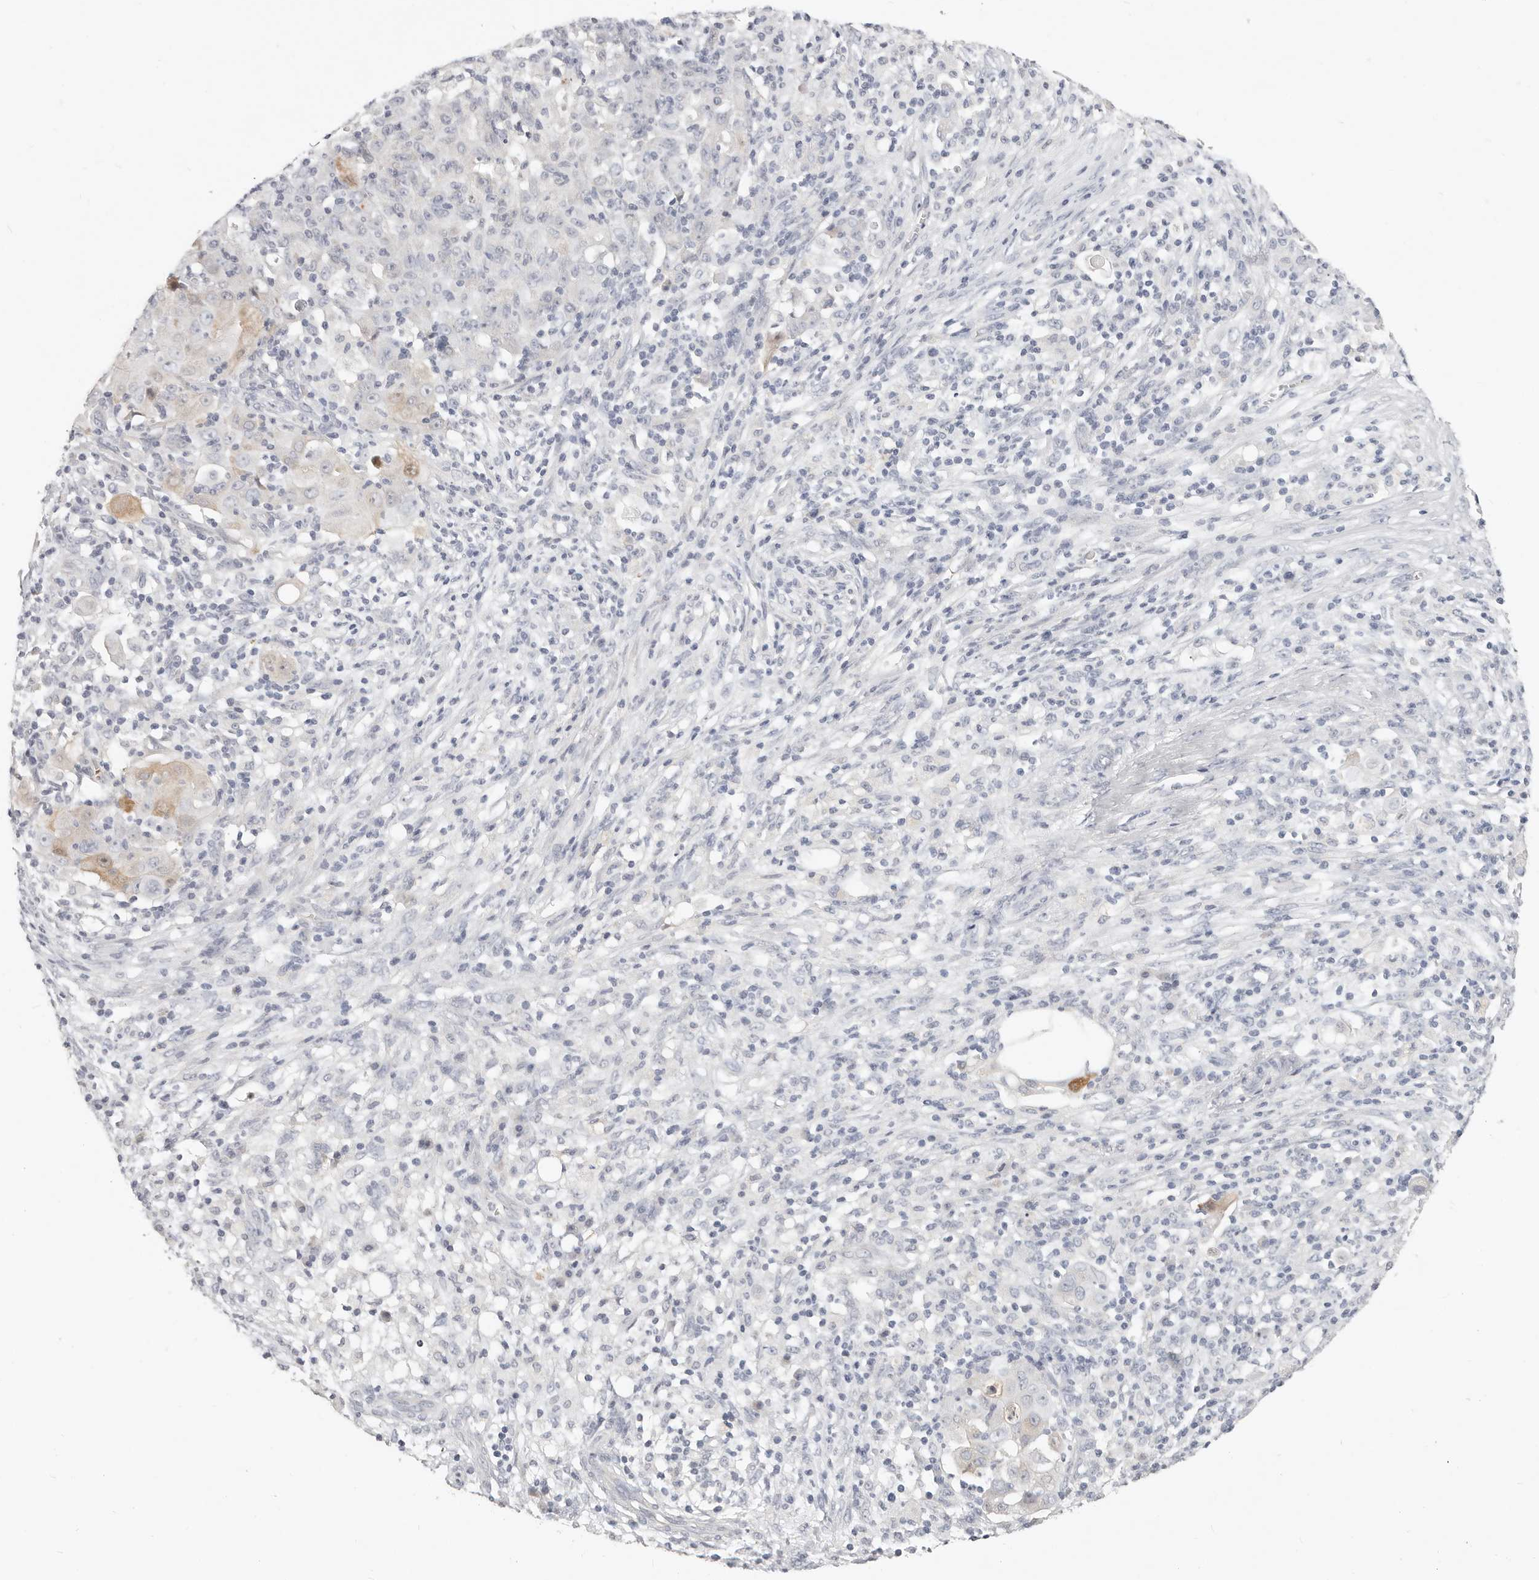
{"staining": {"intensity": "negative", "quantity": "none", "location": "none"}, "tissue": "ovarian cancer", "cell_type": "Tumor cells", "image_type": "cancer", "snomed": [{"axis": "morphology", "description": "Carcinoma, endometroid"}, {"axis": "topography", "description": "Ovary"}], "caption": "Human ovarian cancer (endometroid carcinoma) stained for a protein using IHC displays no positivity in tumor cells.", "gene": "TMEM63B", "patient": {"sex": "female", "age": 42}}